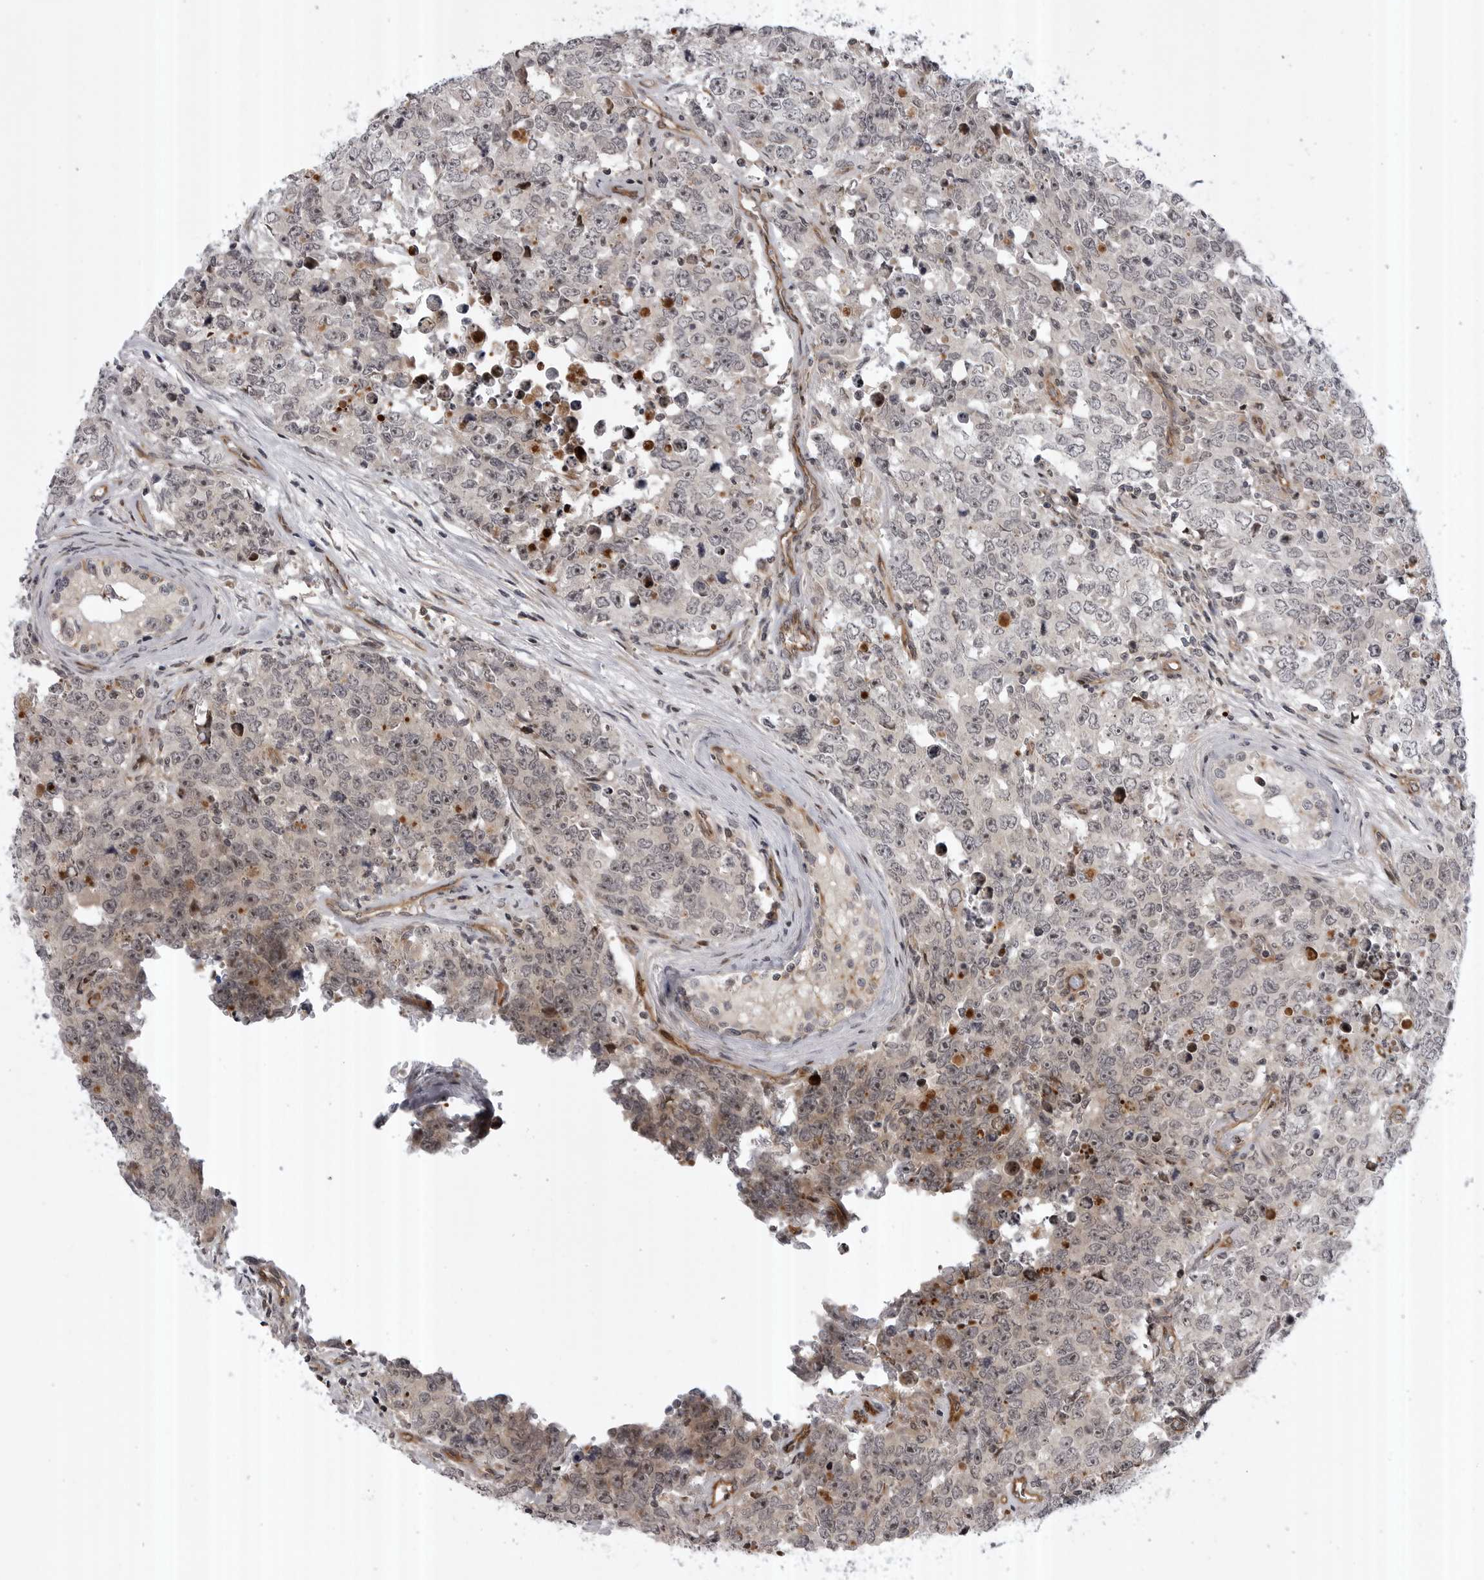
{"staining": {"intensity": "negative", "quantity": "none", "location": "none"}, "tissue": "testis cancer", "cell_type": "Tumor cells", "image_type": "cancer", "snomed": [{"axis": "morphology", "description": "Carcinoma, Embryonal, NOS"}, {"axis": "topography", "description": "Testis"}], "caption": "There is no significant positivity in tumor cells of testis cancer (embryonal carcinoma).", "gene": "ABL1", "patient": {"sex": "male", "age": 28}}